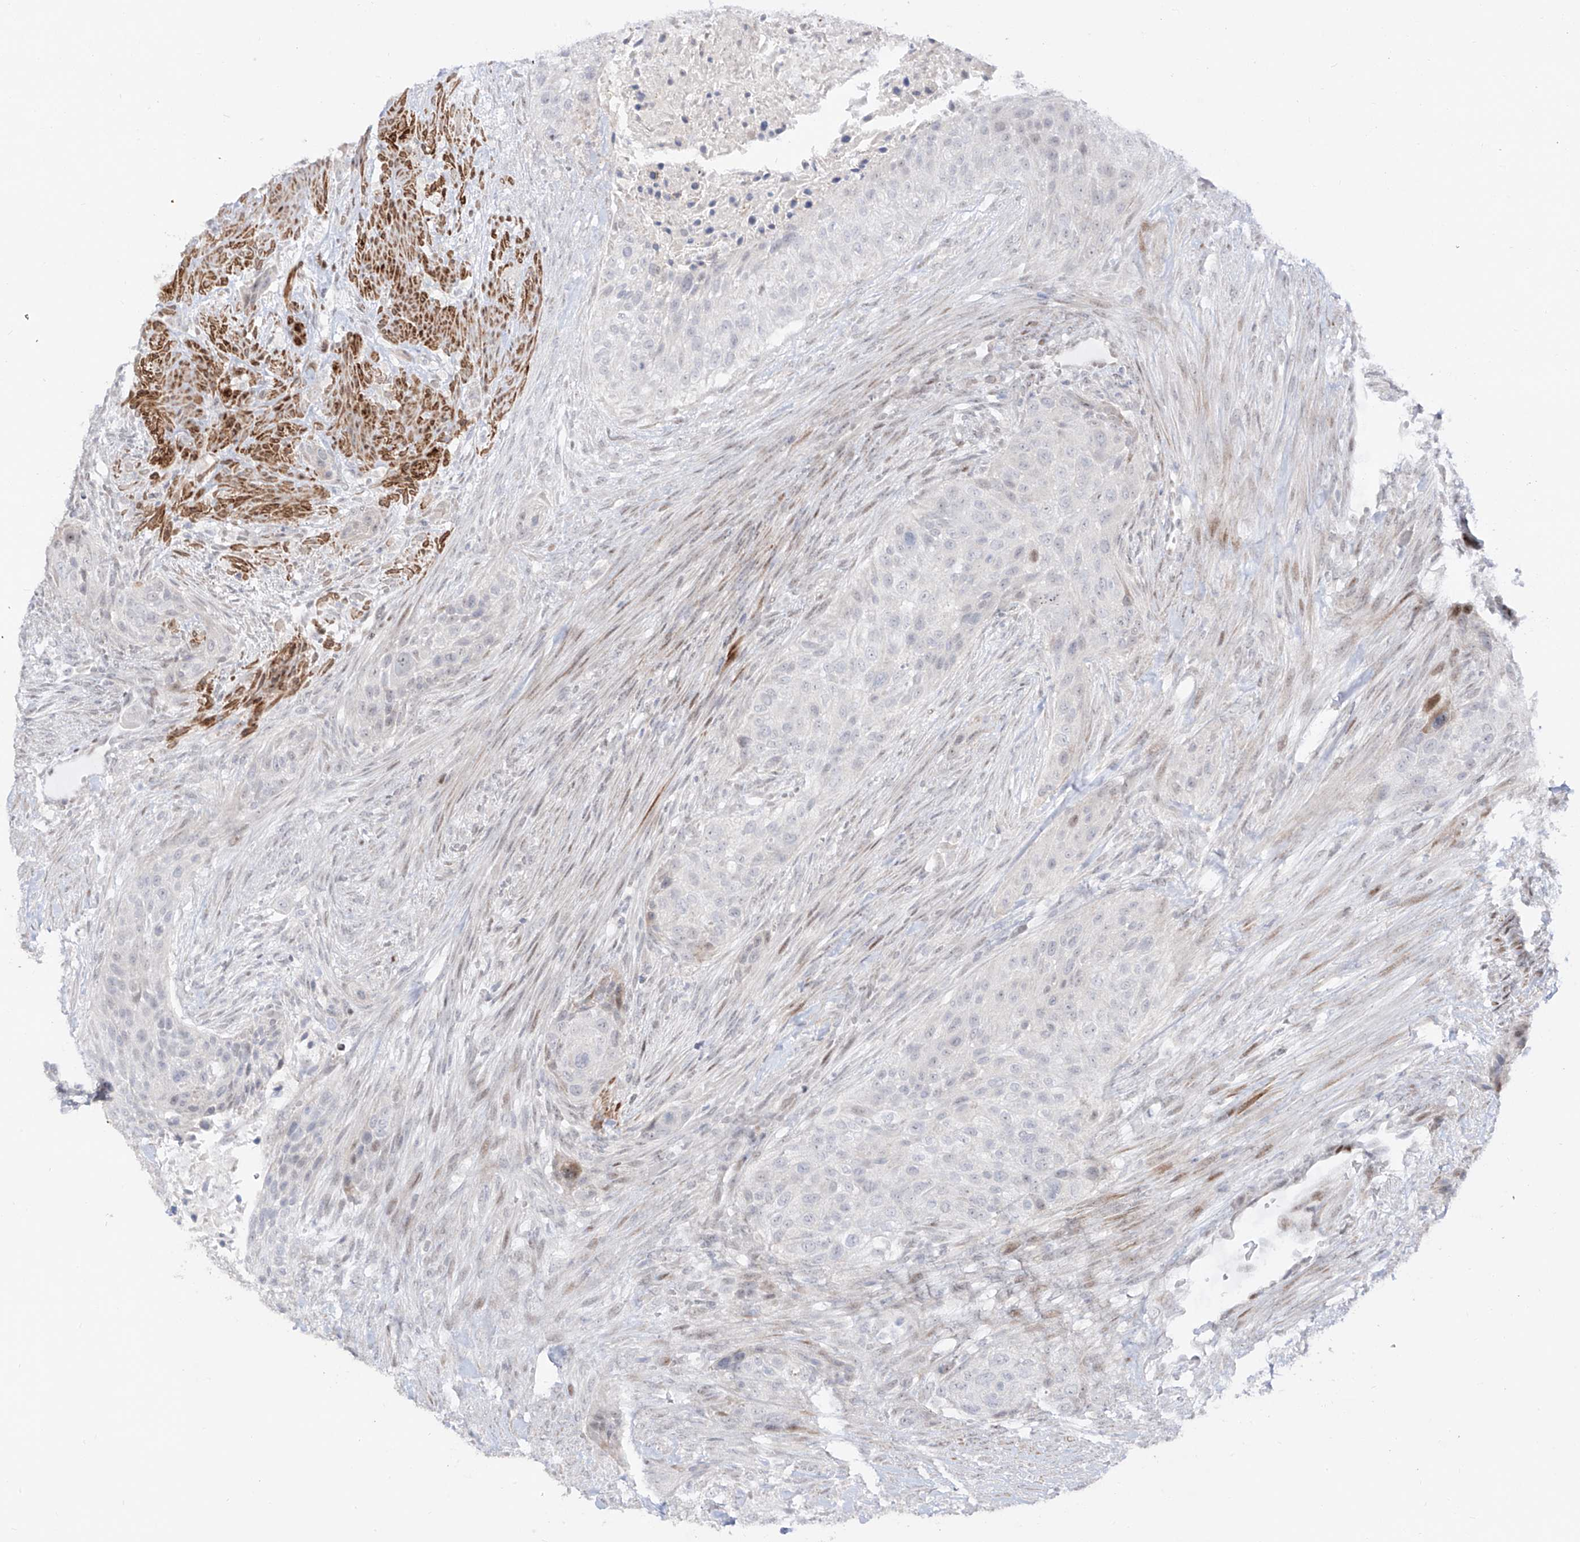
{"staining": {"intensity": "negative", "quantity": "none", "location": "none"}, "tissue": "urothelial cancer", "cell_type": "Tumor cells", "image_type": "cancer", "snomed": [{"axis": "morphology", "description": "Urothelial carcinoma, High grade"}, {"axis": "topography", "description": "Urinary bladder"}], "caption": "High magnification brightfield microscopy of urothelial cancer stained with DAB (brown) and counterstained with hematoxylin (blue): tumor cells show no significant expression.", "gene": "ZNF180", "patient": {"sex": "male", "age": 35}}